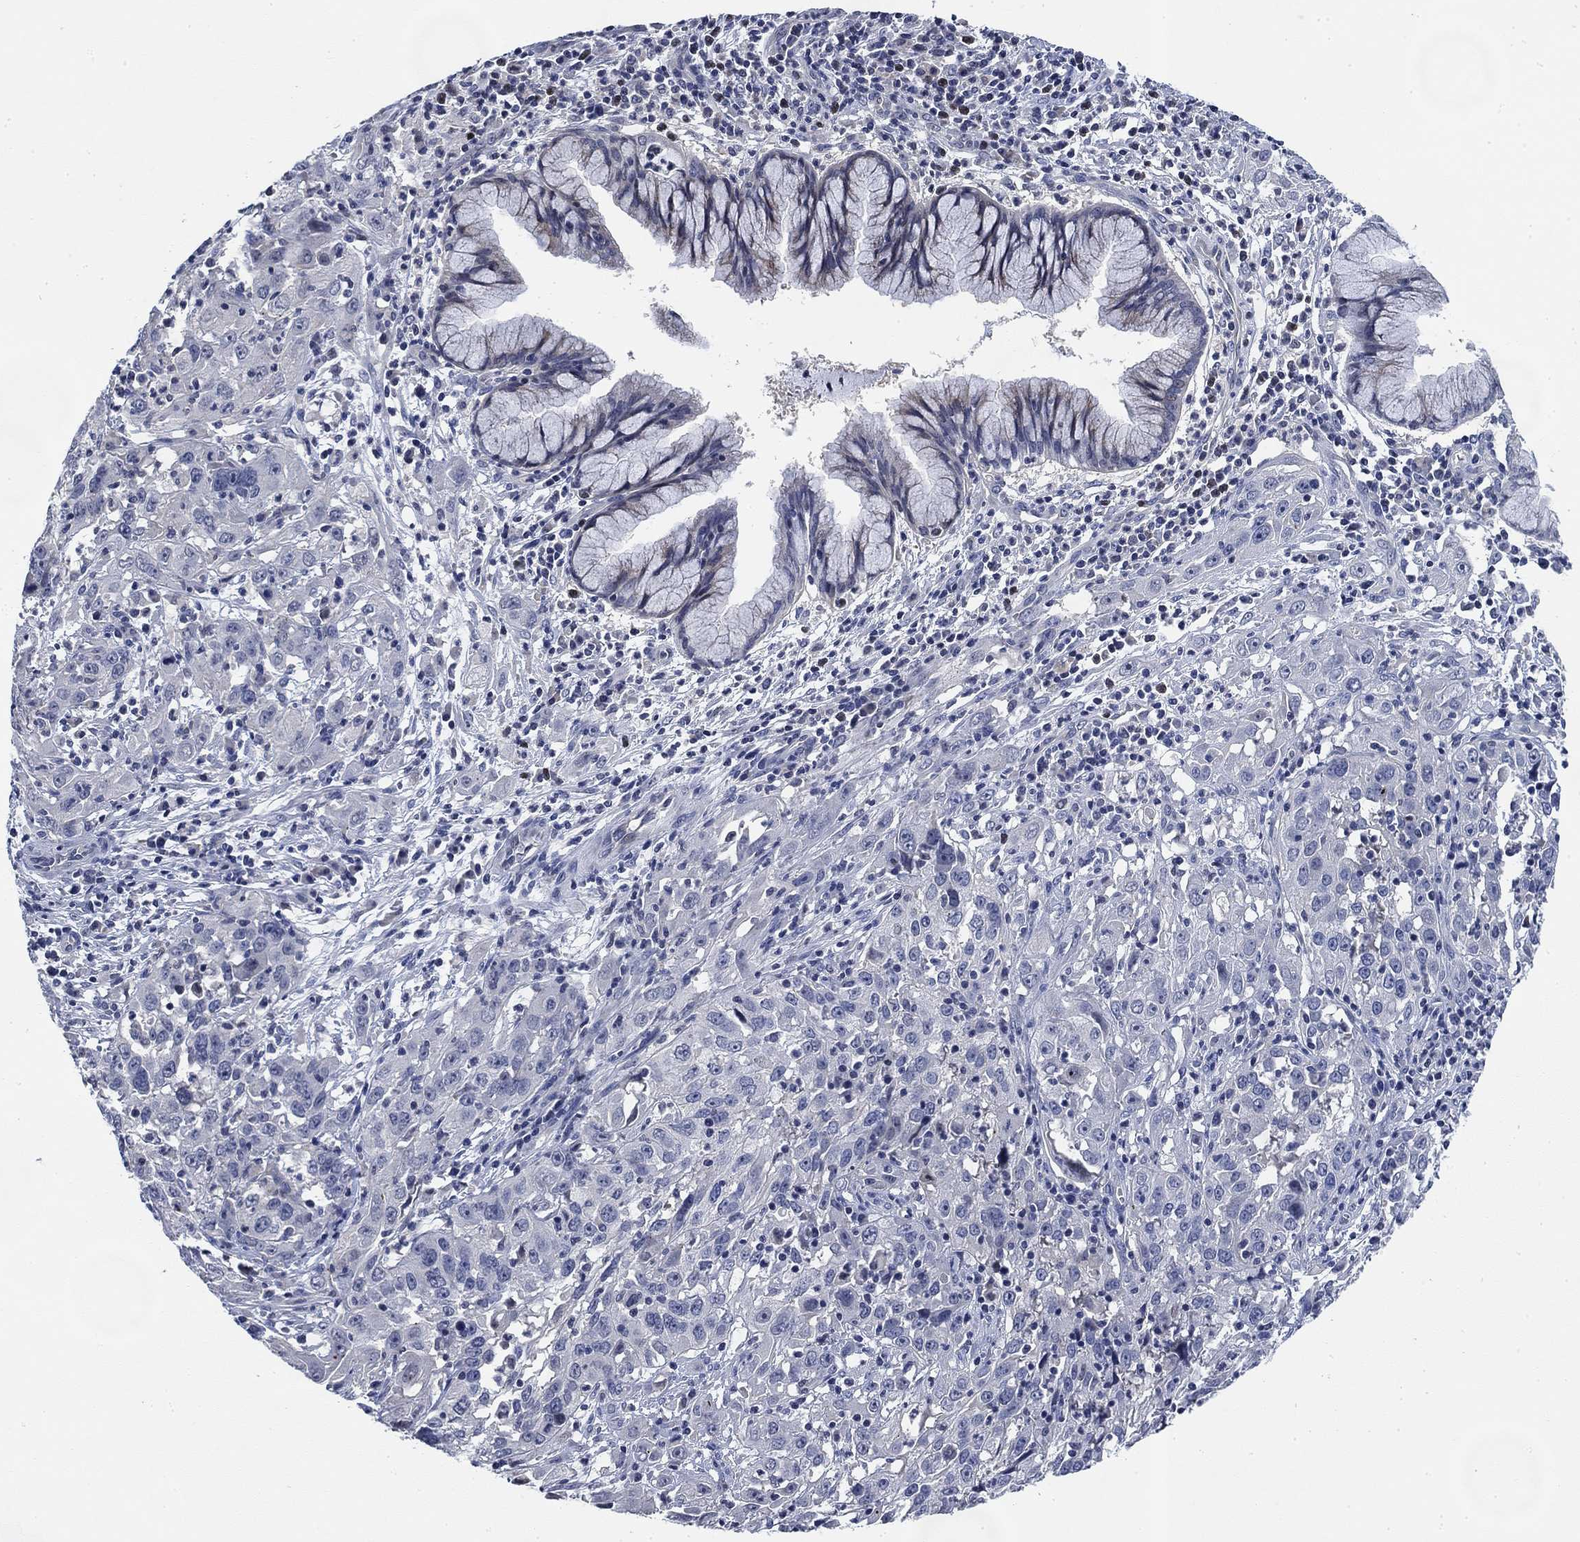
{"staining": {"intensity": "negative", "quantity": "none", "location": "none"}, "tissue": "cervical cancer", "cell_type": "Tumor cells", "image_type": "cancer", "snomed": [{"axis": "morphology", "description": "Squamous cell carcinoma, NOS"}, {"axis": "topography", "description": "Cervix"}], "caption": "Tumor cells are negative for brown protein staining in squamous cell carcinoma (cervical).", "gene": "DAZL", "patient": {"sex": "female", "age": 32}}